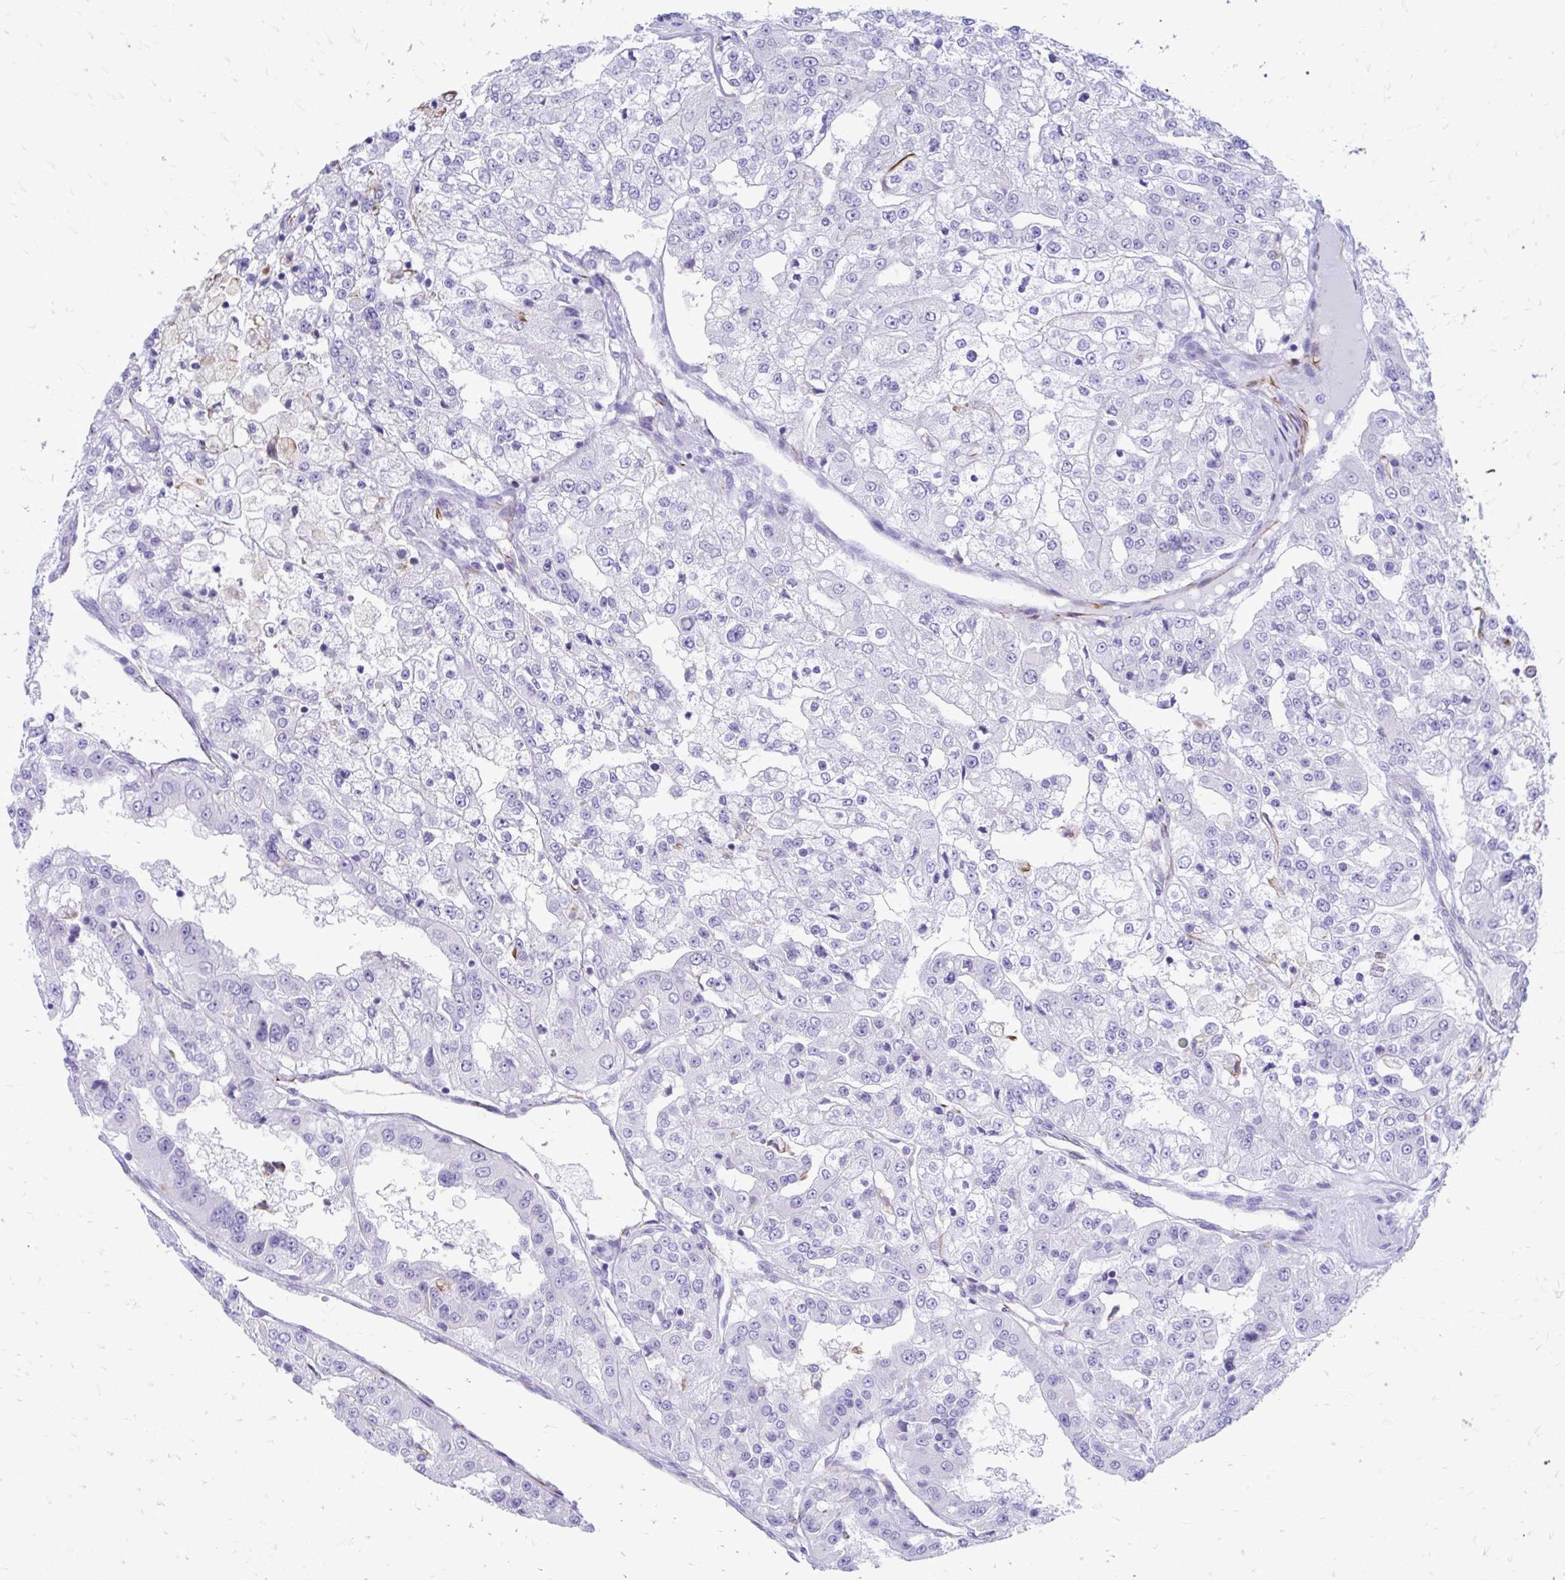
{"staining": {"intensity": "negative", "quantity": "none", "location": "none"}, "tissue": "renal cancer", "cell_type": "Tumor cells", "image_type": "cancer", "snomed": [{"axis": "morphology", "description": "Adenocarcinoma, NOS"}, {"axis": "topography", "description": "Kidney"}], "caption": "Adenocarcinoma (renal) was stained to show a protein in brown. There is no significant expression in tumor cells. (DAB (3,3'-diaminobenzidine) immunohistochemistry visualized using brightfield microscopy, high magnification).", "gene": "ZNF699", "patient": {"sex": "female", "age": 63}}